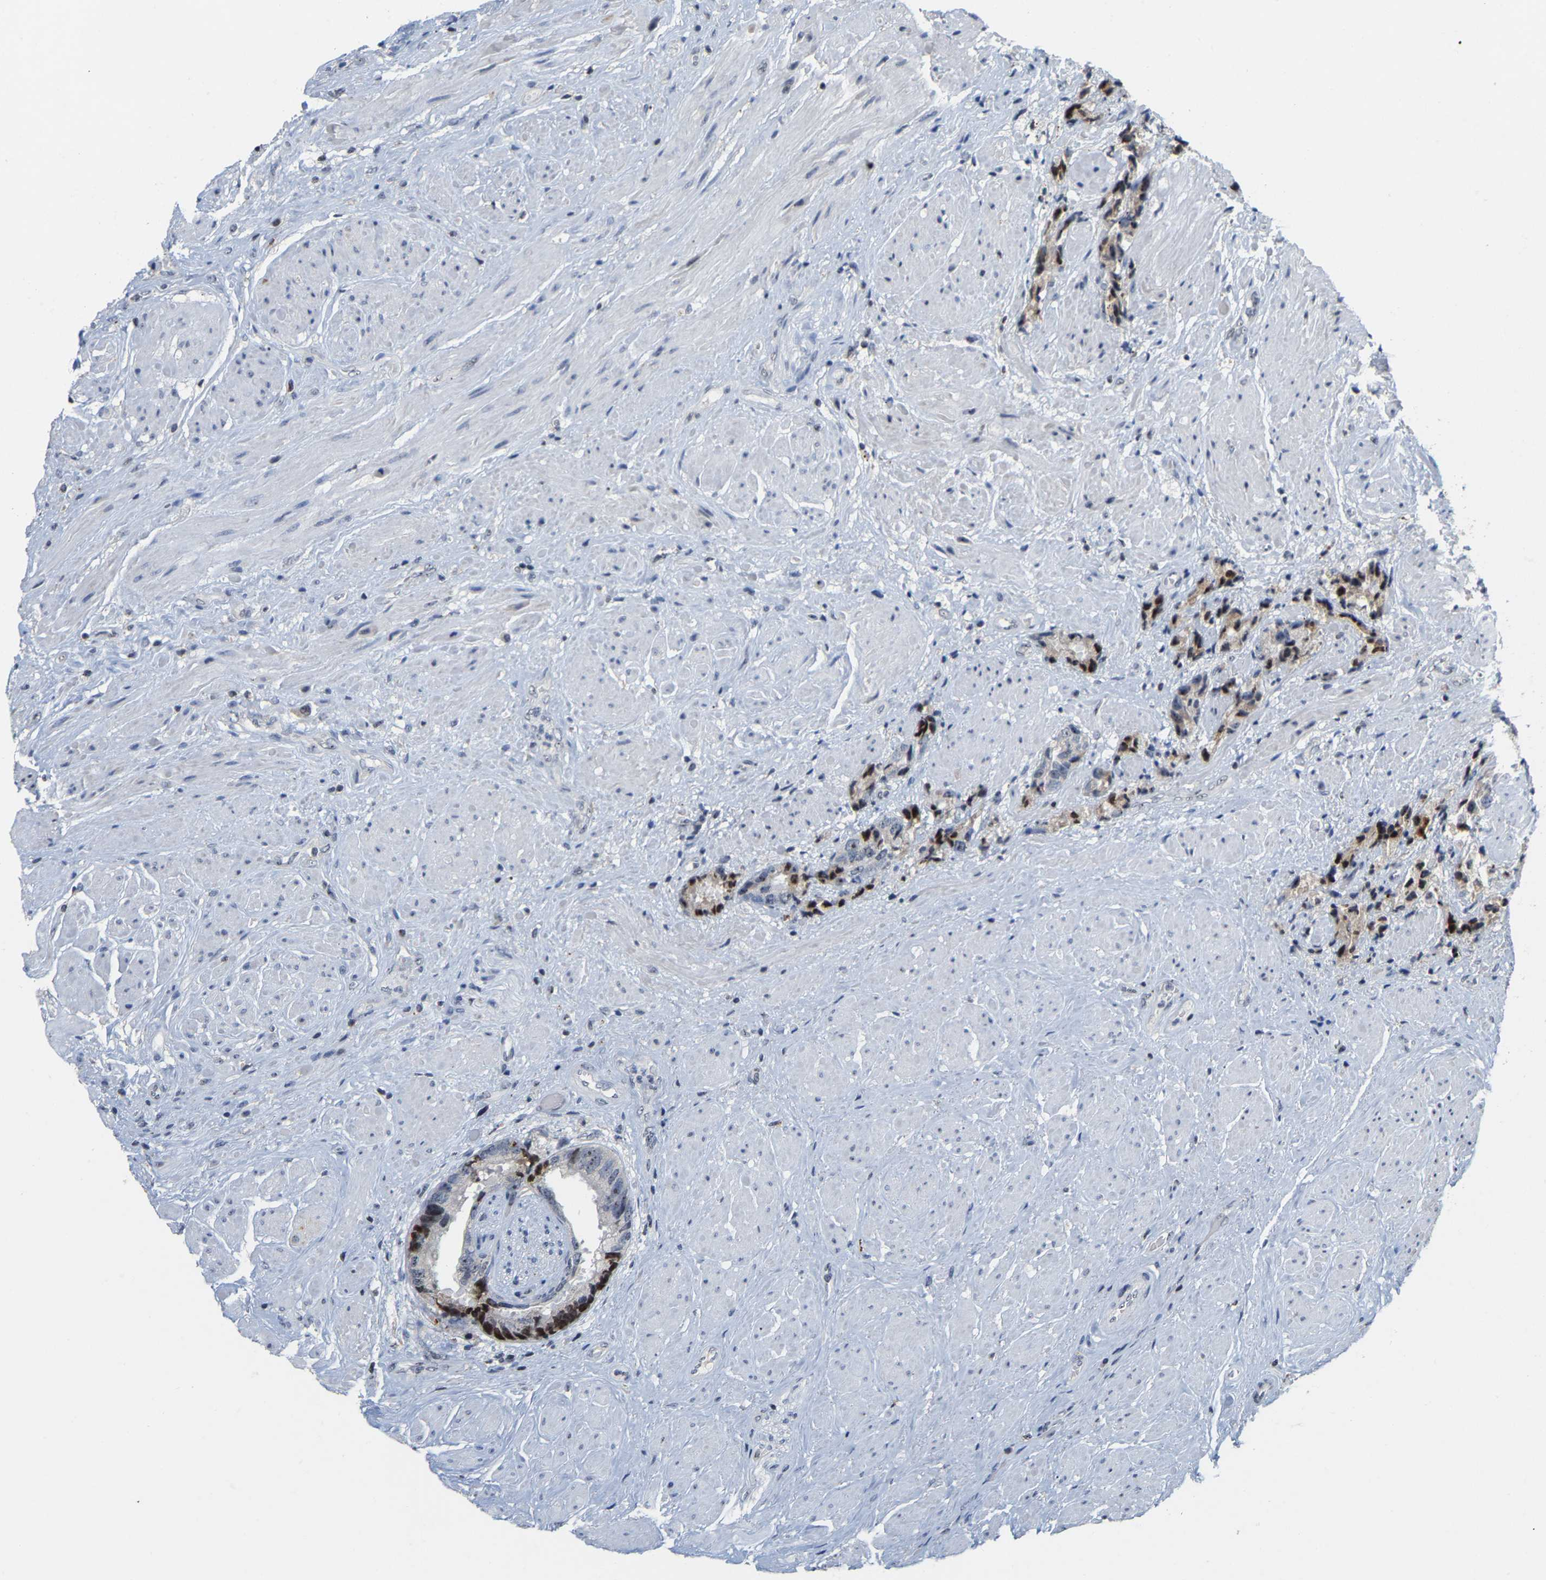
{"staining": {"intensity": "strong", "quantity": "<25%", "location": "nuclear"}, "tissue": "prostate cancer", "cell_type": "Tumor cells", "image_type": "cancer", "snomed": [{"axis": "morphology", "description": "Adenocarcinoma, High grade"}, {"axis": "topography", "description": "Prostate"}], "caption": "Strong nuclear positivity is appreciated in about <25% of tumor cells in prostate high-grade adenocarcinoma.", "gene": "NOP58", "patient": {"sex": "male", "age": 61}}